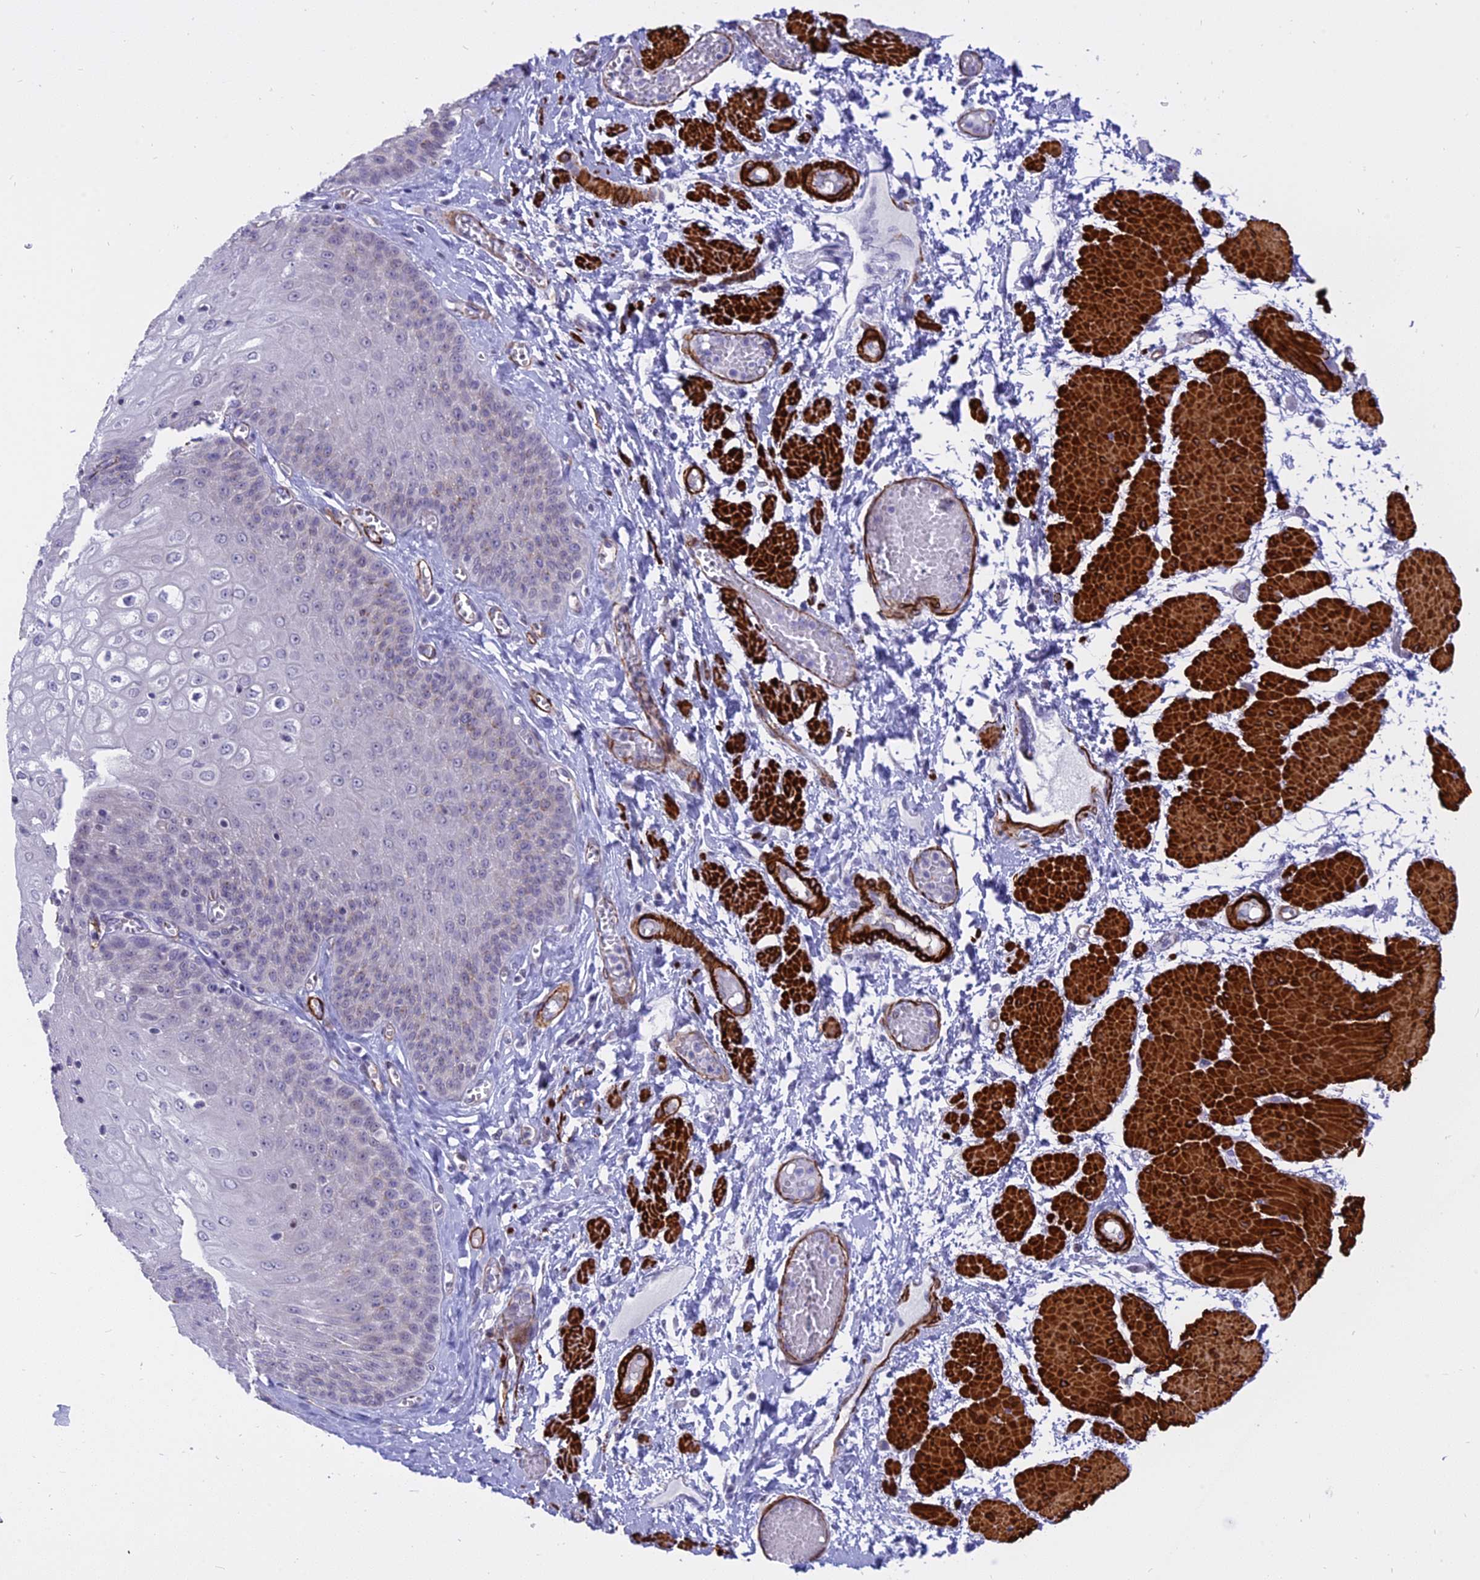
{"staining": {"intensity": "negative", "quantity": "none", "location": "none"}, "tissue": "esophagus", "cell_type": "Squamous epithelial cells", "image_type": "normal", "snomed": [{"axis": "morphology", "description": "Normal tissue, NOS"}, {"axis": "topography", "description": "Esophagus"}], "caption": "DAB (3,3'-diaminobenzidine) immunohistochemical staining of unremarkable esophagus reveals no significant positivity in squamous epithelial cells.", "gene": "CENPV", "patient": {"sex": "male", "age": 60}}